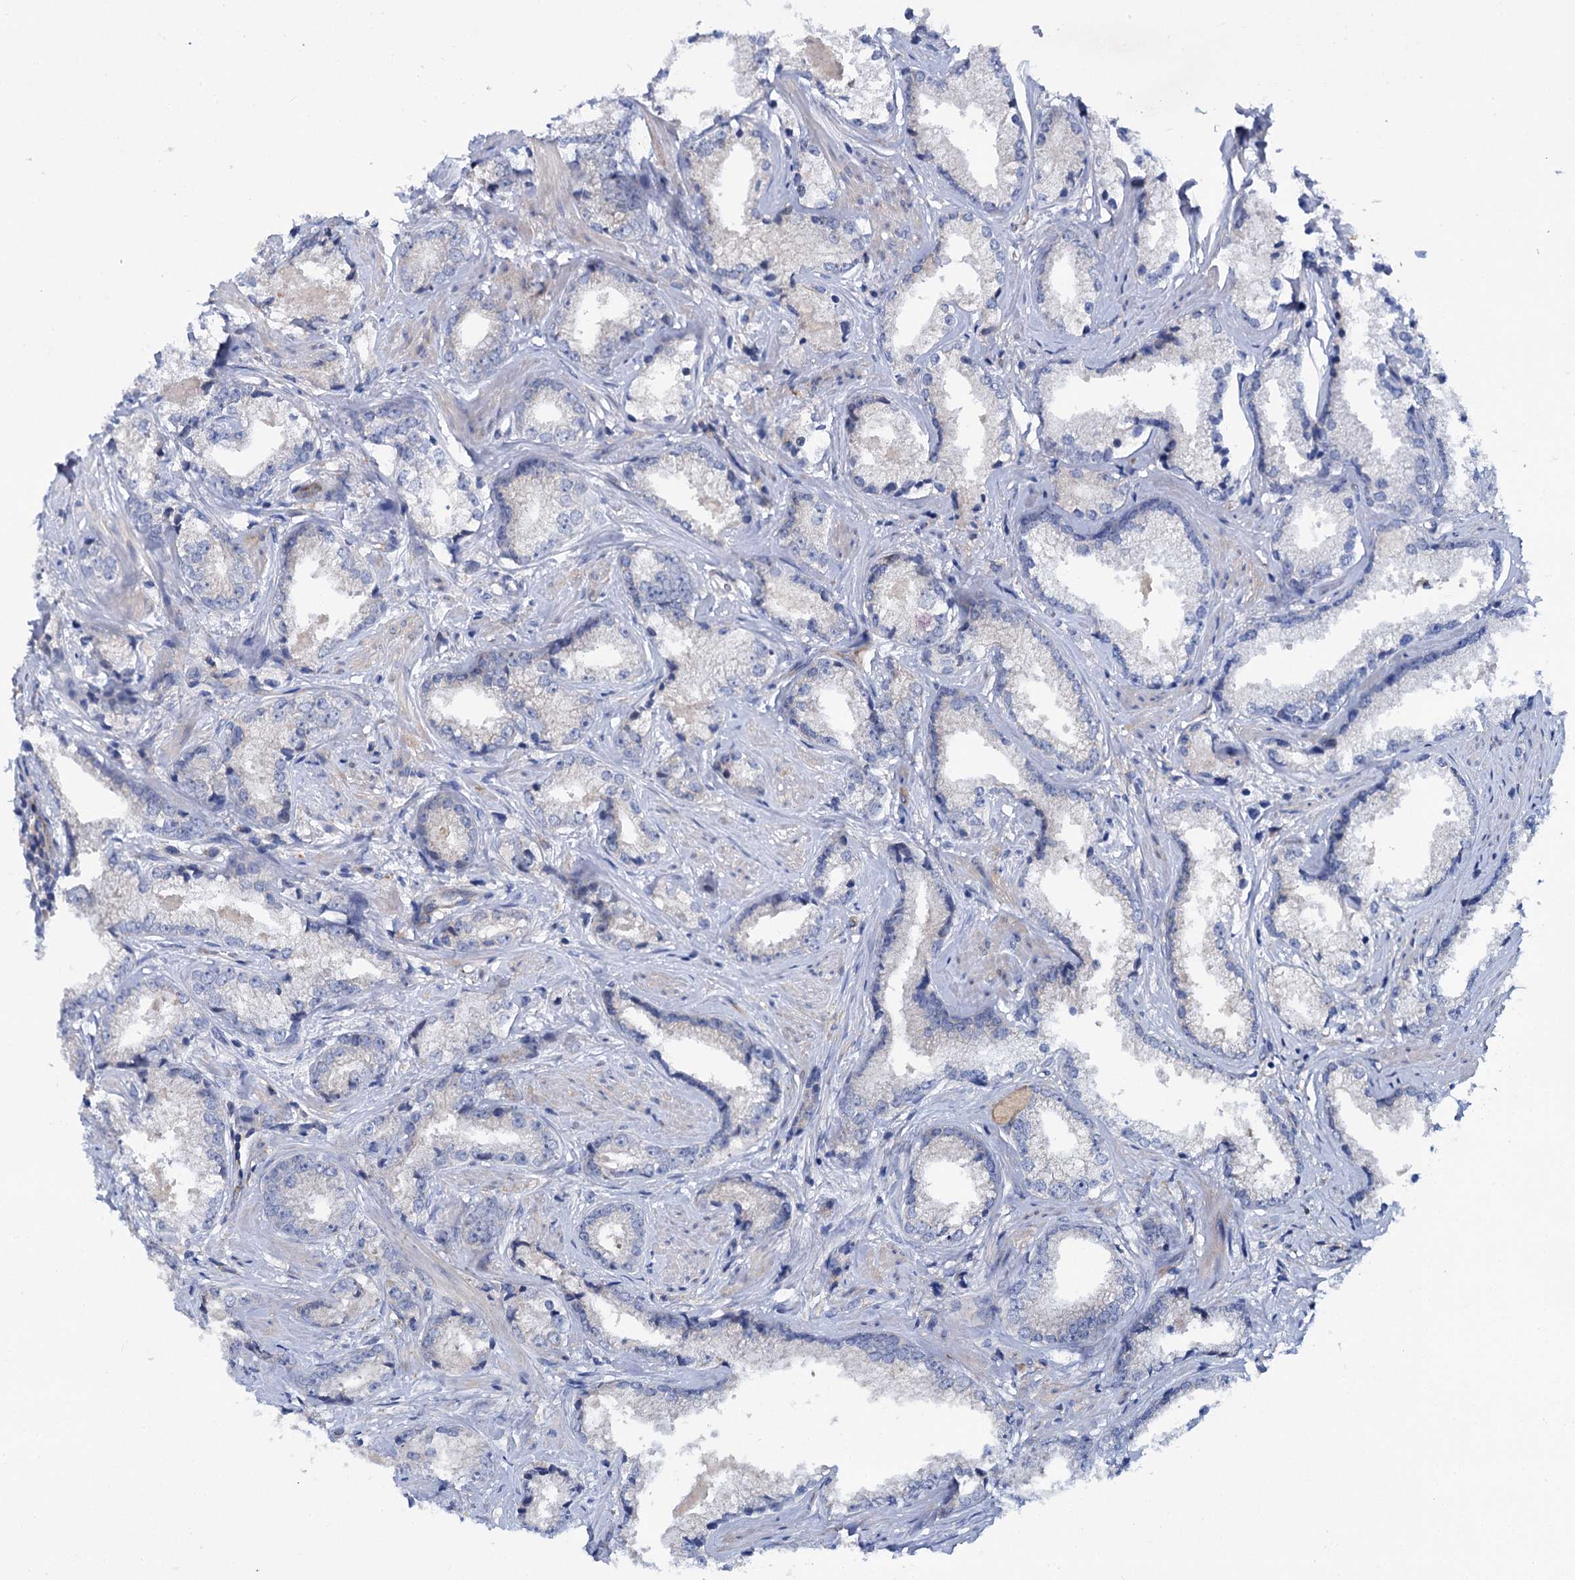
{"staining": {"intensity": "negative", "quantity": "none", "location": "none"}, "tissue": "prostate cancer", "cell_type": "Tumor cells", "image_type": "cancer", "snomed": [{"axis": "morphology", "description": "Adenocarcinoma, High grade"}, {"axis": "topography", "description": "Prostate"}], "caption": "Immunohistochemistry photomicrograph of neoplastic tissue: adenocarcinoma (high-grade) (prostate) stained with DAB demonstrates no significant protein expression in tumor cells. (Stains: DAB IHC with hematoxylin counter stain, Microscopy: brightfield microscopy at high magnification).", "gene": "TRIM55", "patient": {"sex": "male", "age": 66}}